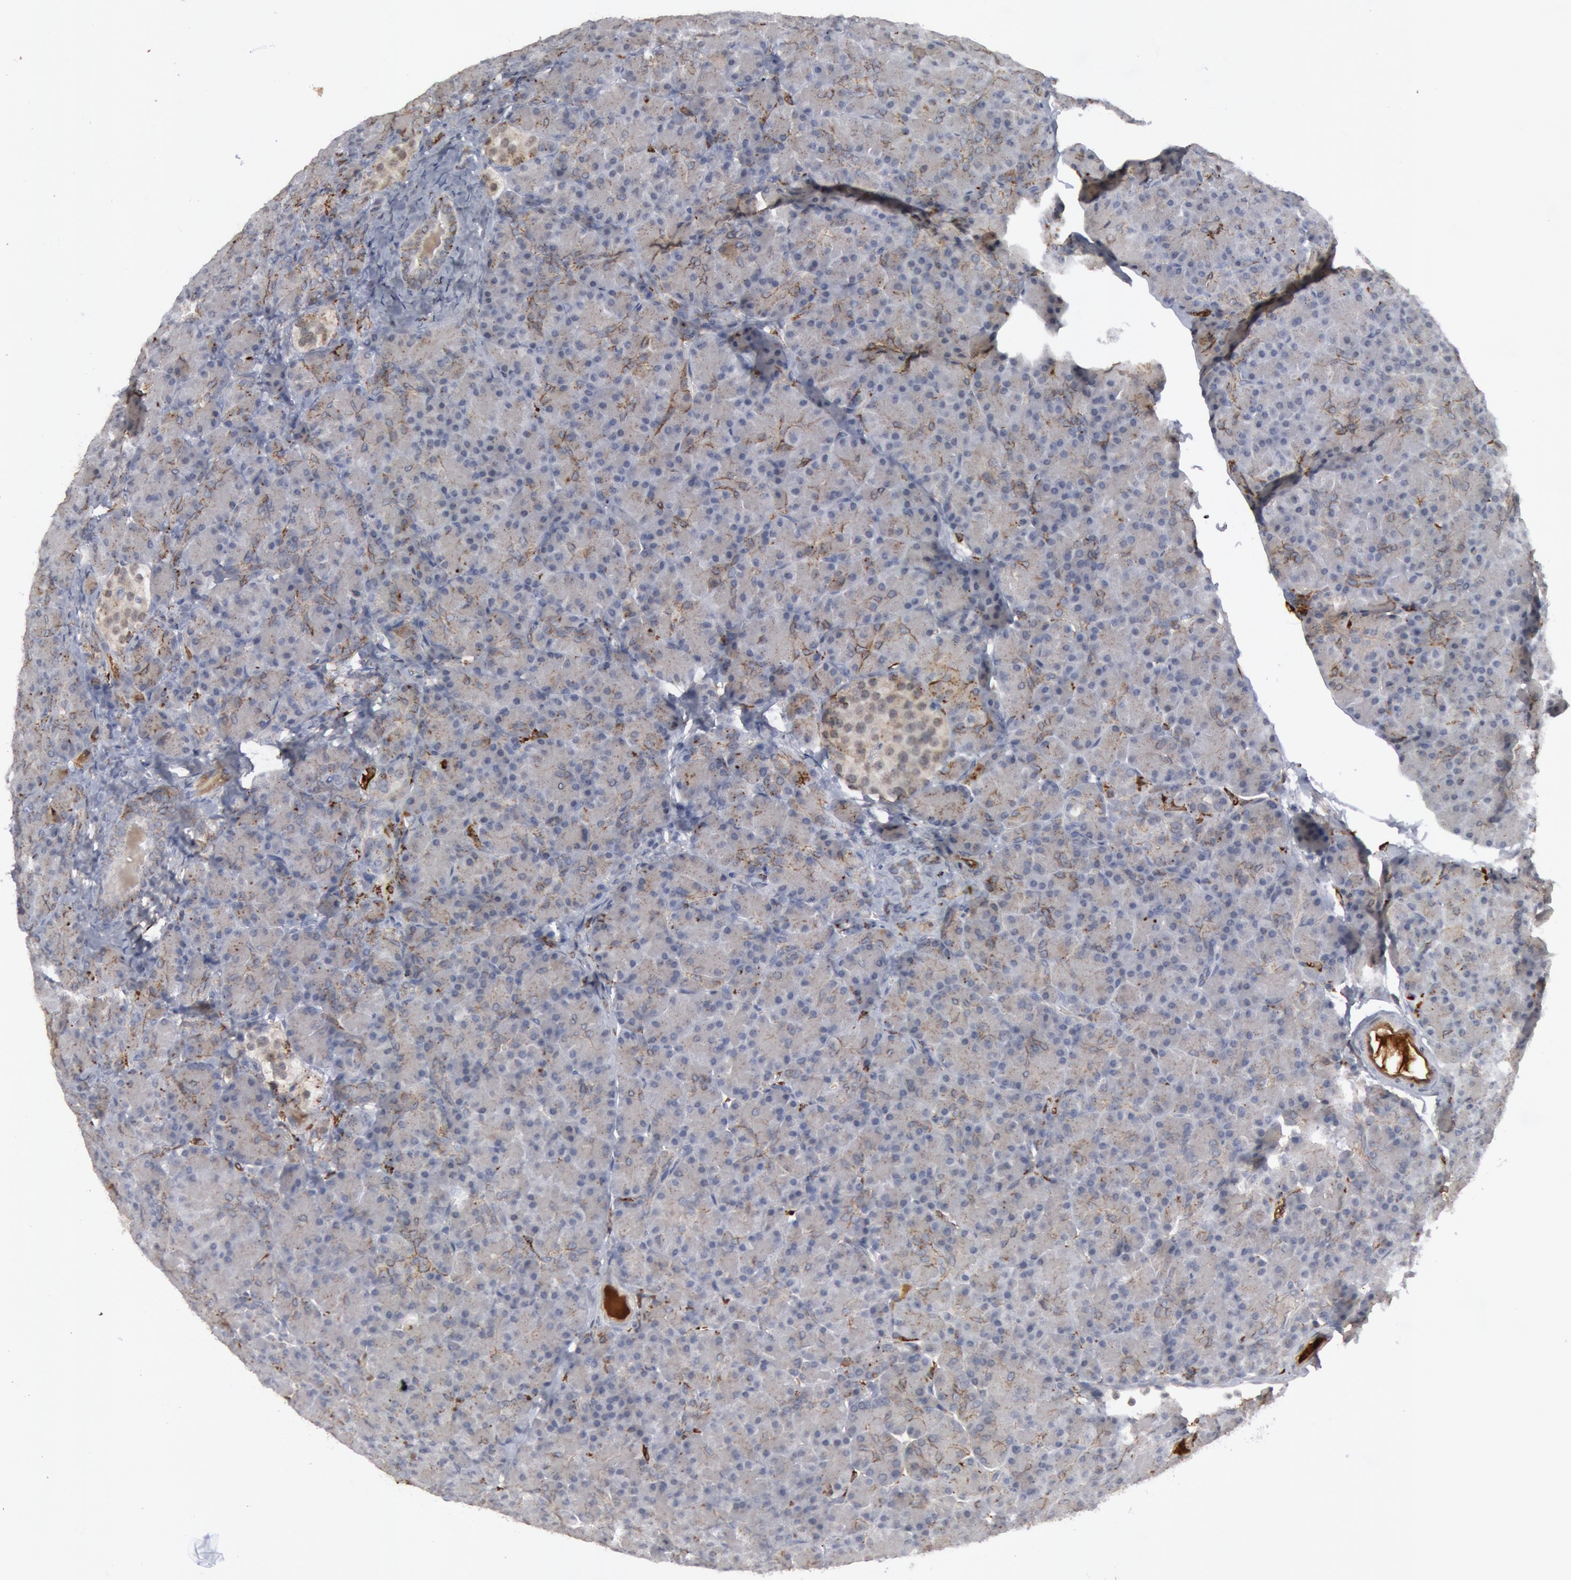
{"staining": {"intensity": "negative", "quantity": "none", "location": "none"}, "tissue": "pancreas", "cell_type": "Exocrine glandular cells", "image_type": "normal", "snomed": [{"axis": "morphology", "description": "Normal tissue, NOS"}, {"axis": "topography", "description": "Pancreas"}], "caption": "Protein analysis of benign pancreas reveals no significant staining in exocrine glandular cells. (DAB (3,3'-diaminobenzidine) immunohistochemistry (IHC) with hematoxylin counter stain).", "gene": "C1QC", "patient": {"sex": "female", "age": 43}}